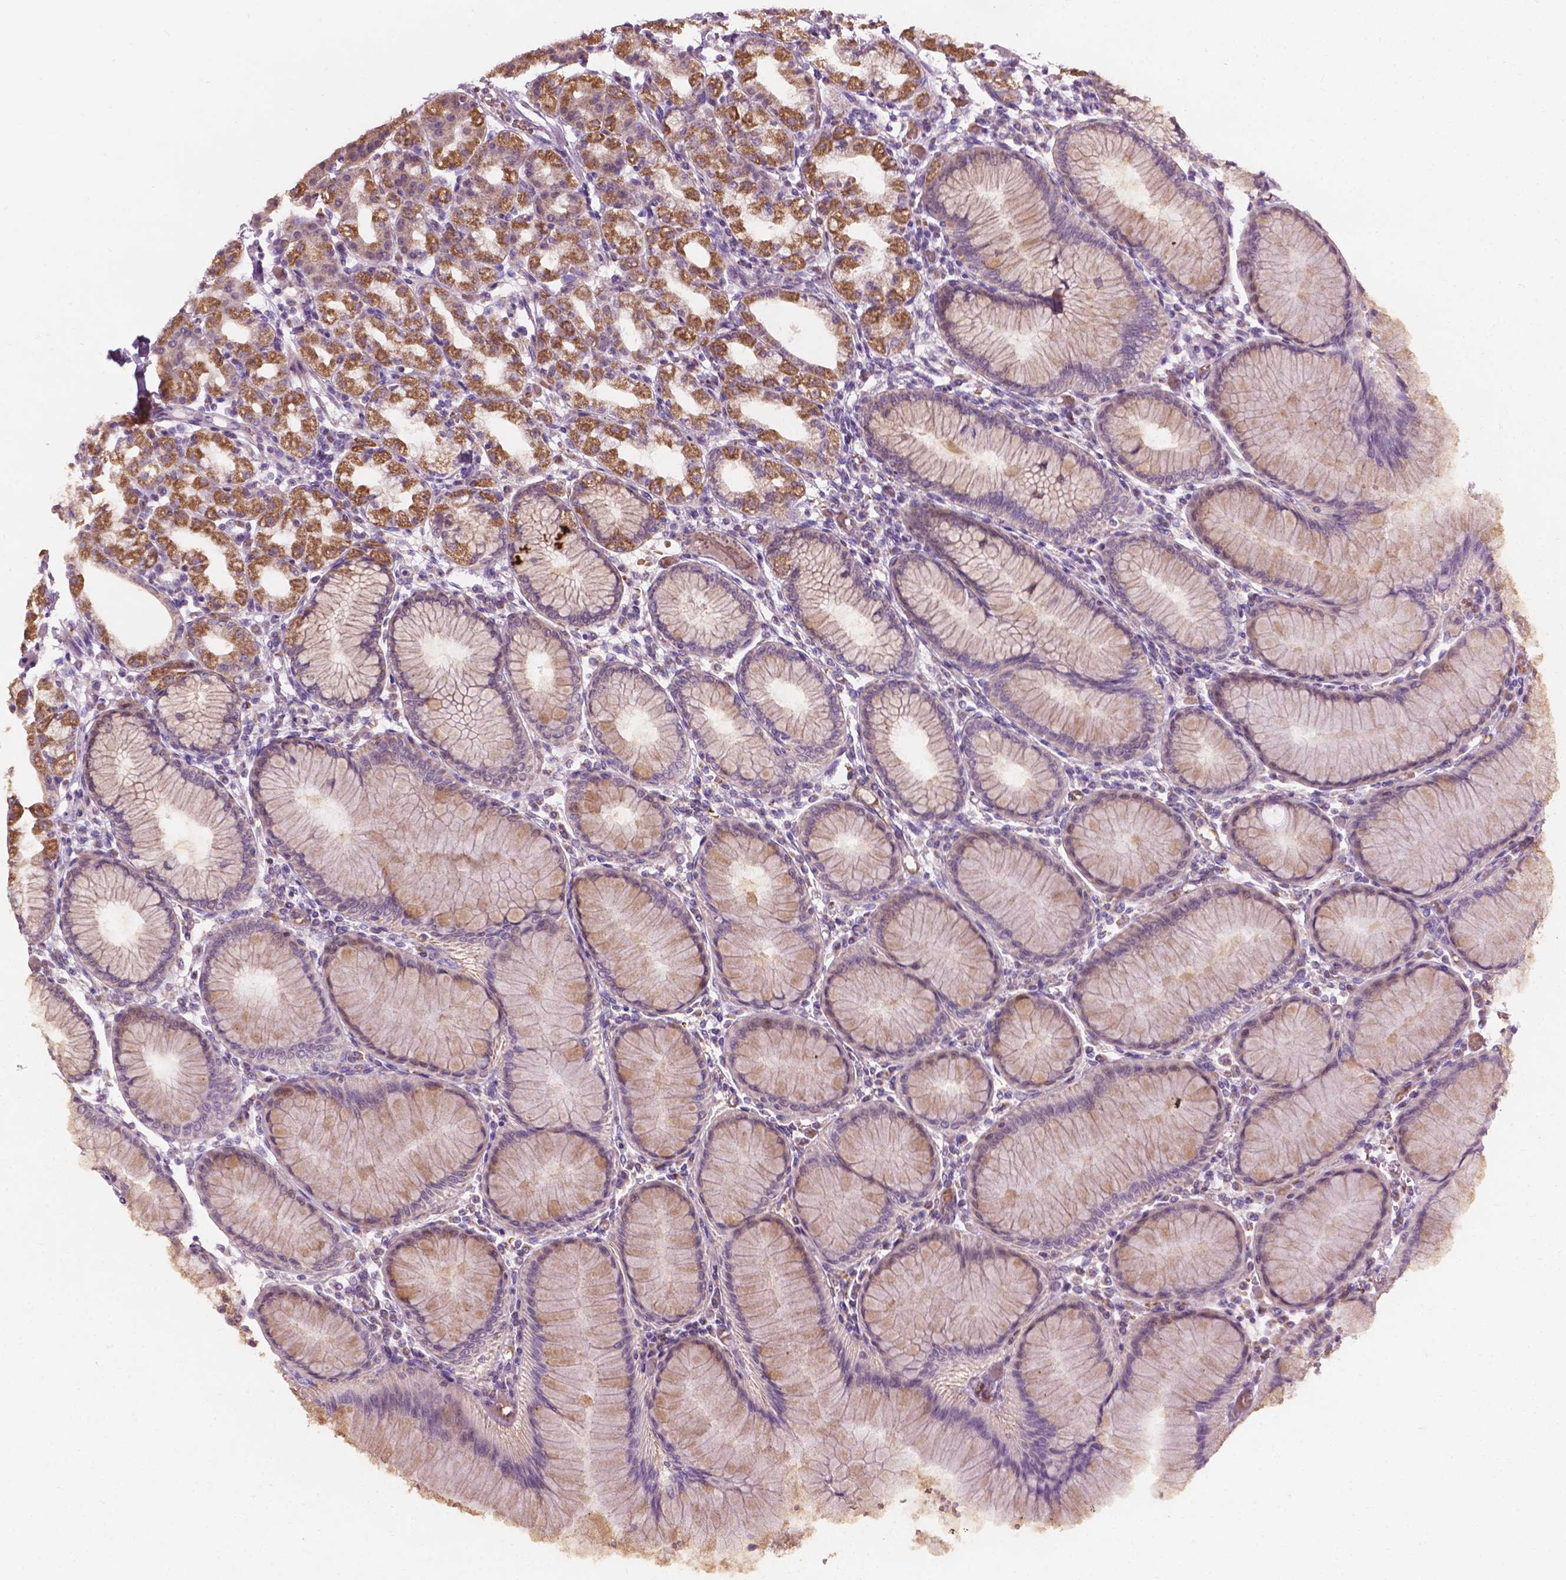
{"staining": {"intensity": "moderate", "quantity": "25%-75%", "location": "cytoplasmic/membranous"}, "tissue": "stomach", "cell_type": "Glandular cells", "image_type": "normal", "snomed": [{"axis": "morphology", "description": "Normal tissue, NOS"}, {"axis": "topography", "description": "Skeletal muscle"}, {"axis": "topography", "description": "Stomach"}], "caption": "Glandular cells show medium levels of moderate cytoplasmic/membranous positivity in about 25%-75% of cells in benign human stomach. (Stains: DAB (3,3'-diaminobenzidine) in brown, nuclei in blue, Microscopy: brightfield microscopy at high magnification).", "gene": "NDUFS1", "patient": {"sex": "female", "age": 57}}